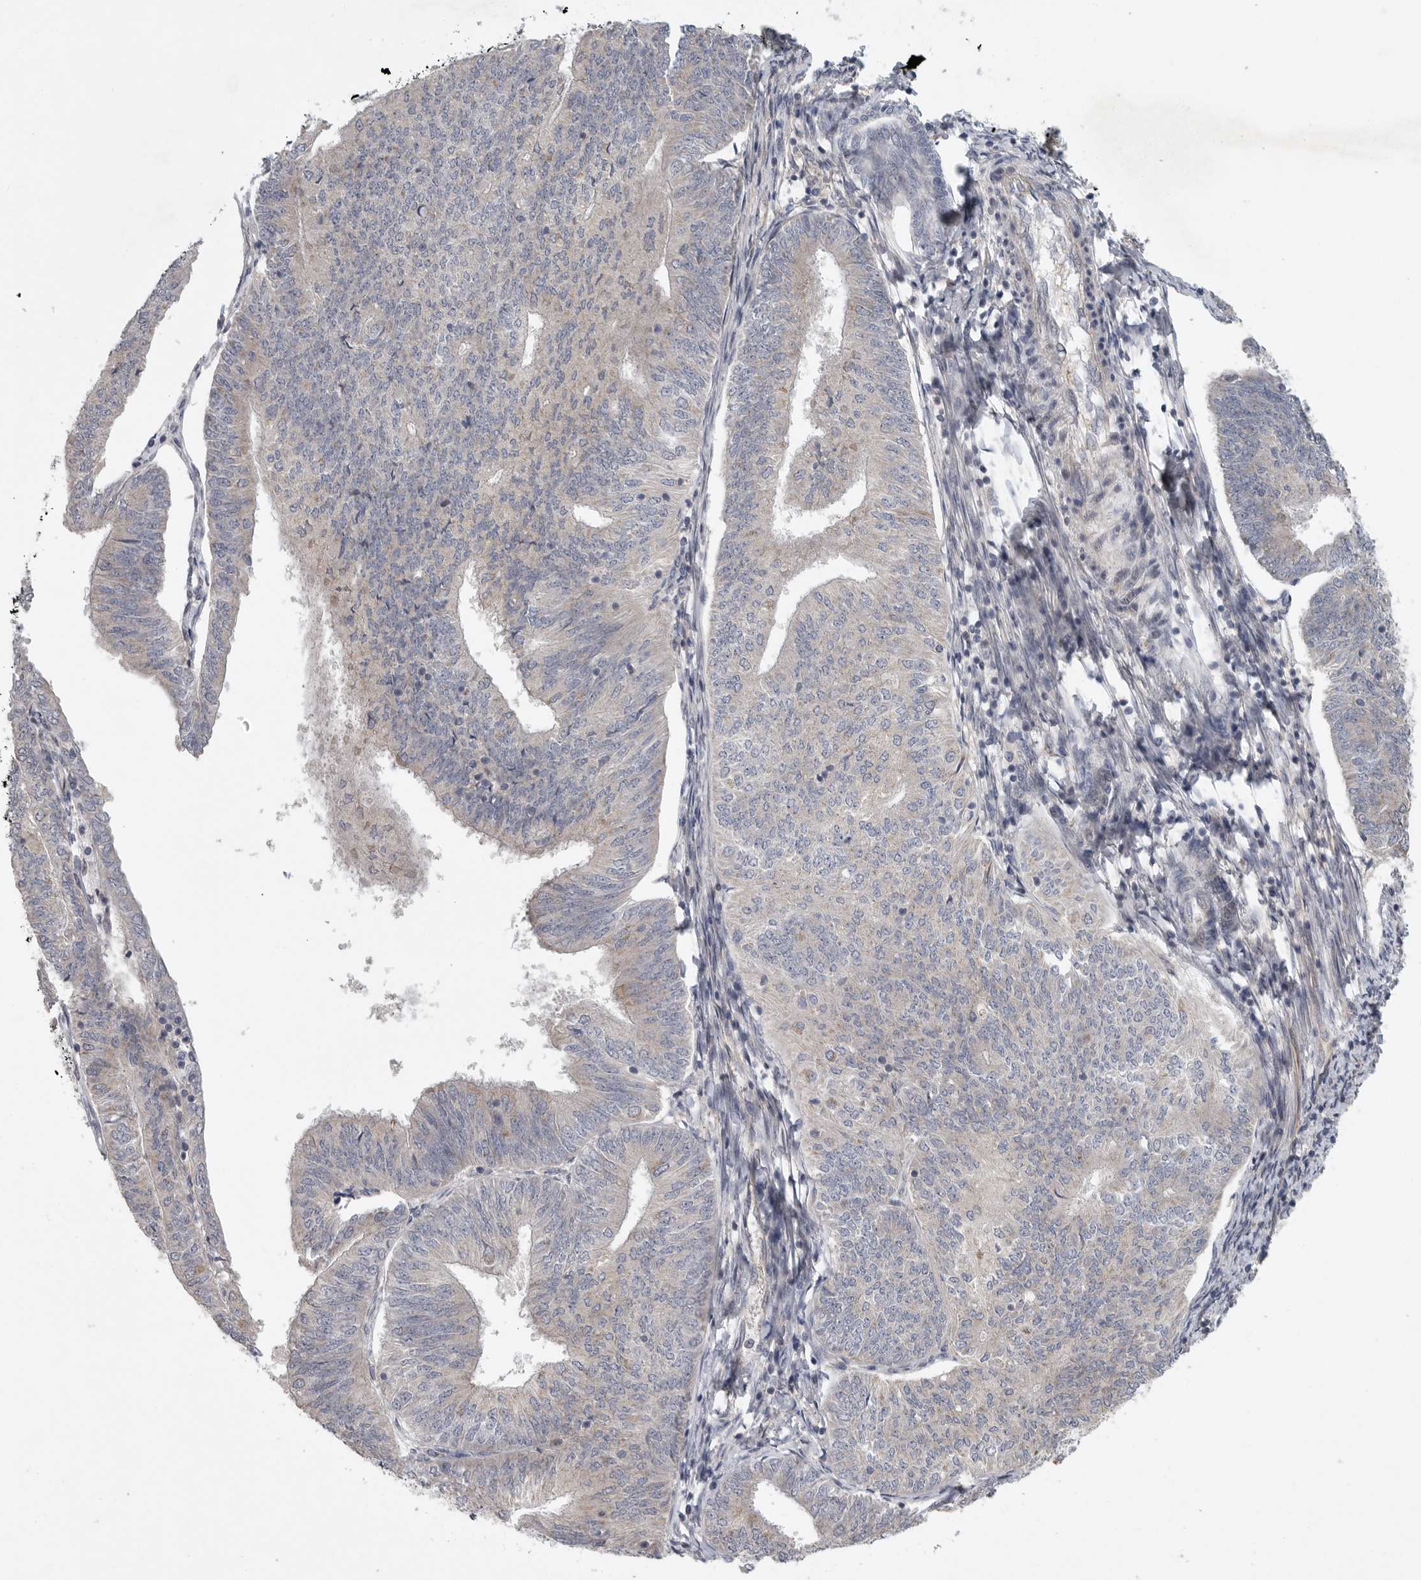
{"staining": {"intensity": "weak", "quantity": "<25%", "location": "cytoplasmic/membranous"}, "tissue": "endometrial cancer", "cell_type": "Tumor cells", "image_type": "cancer", "snomed": [{"axis": "morphology", "description": "Adenocarcinoma, NOS"}, {"axis": "topography", "description": "Endometrium"}], "caption": "An IHC photomicrograph of endometrial adenocarcinoma is shown. There is no staining in tumor cells of endometrial adenocarcinoma.", "gene": "FBXO43", "patient": {"sex": "female", "age": 58}}